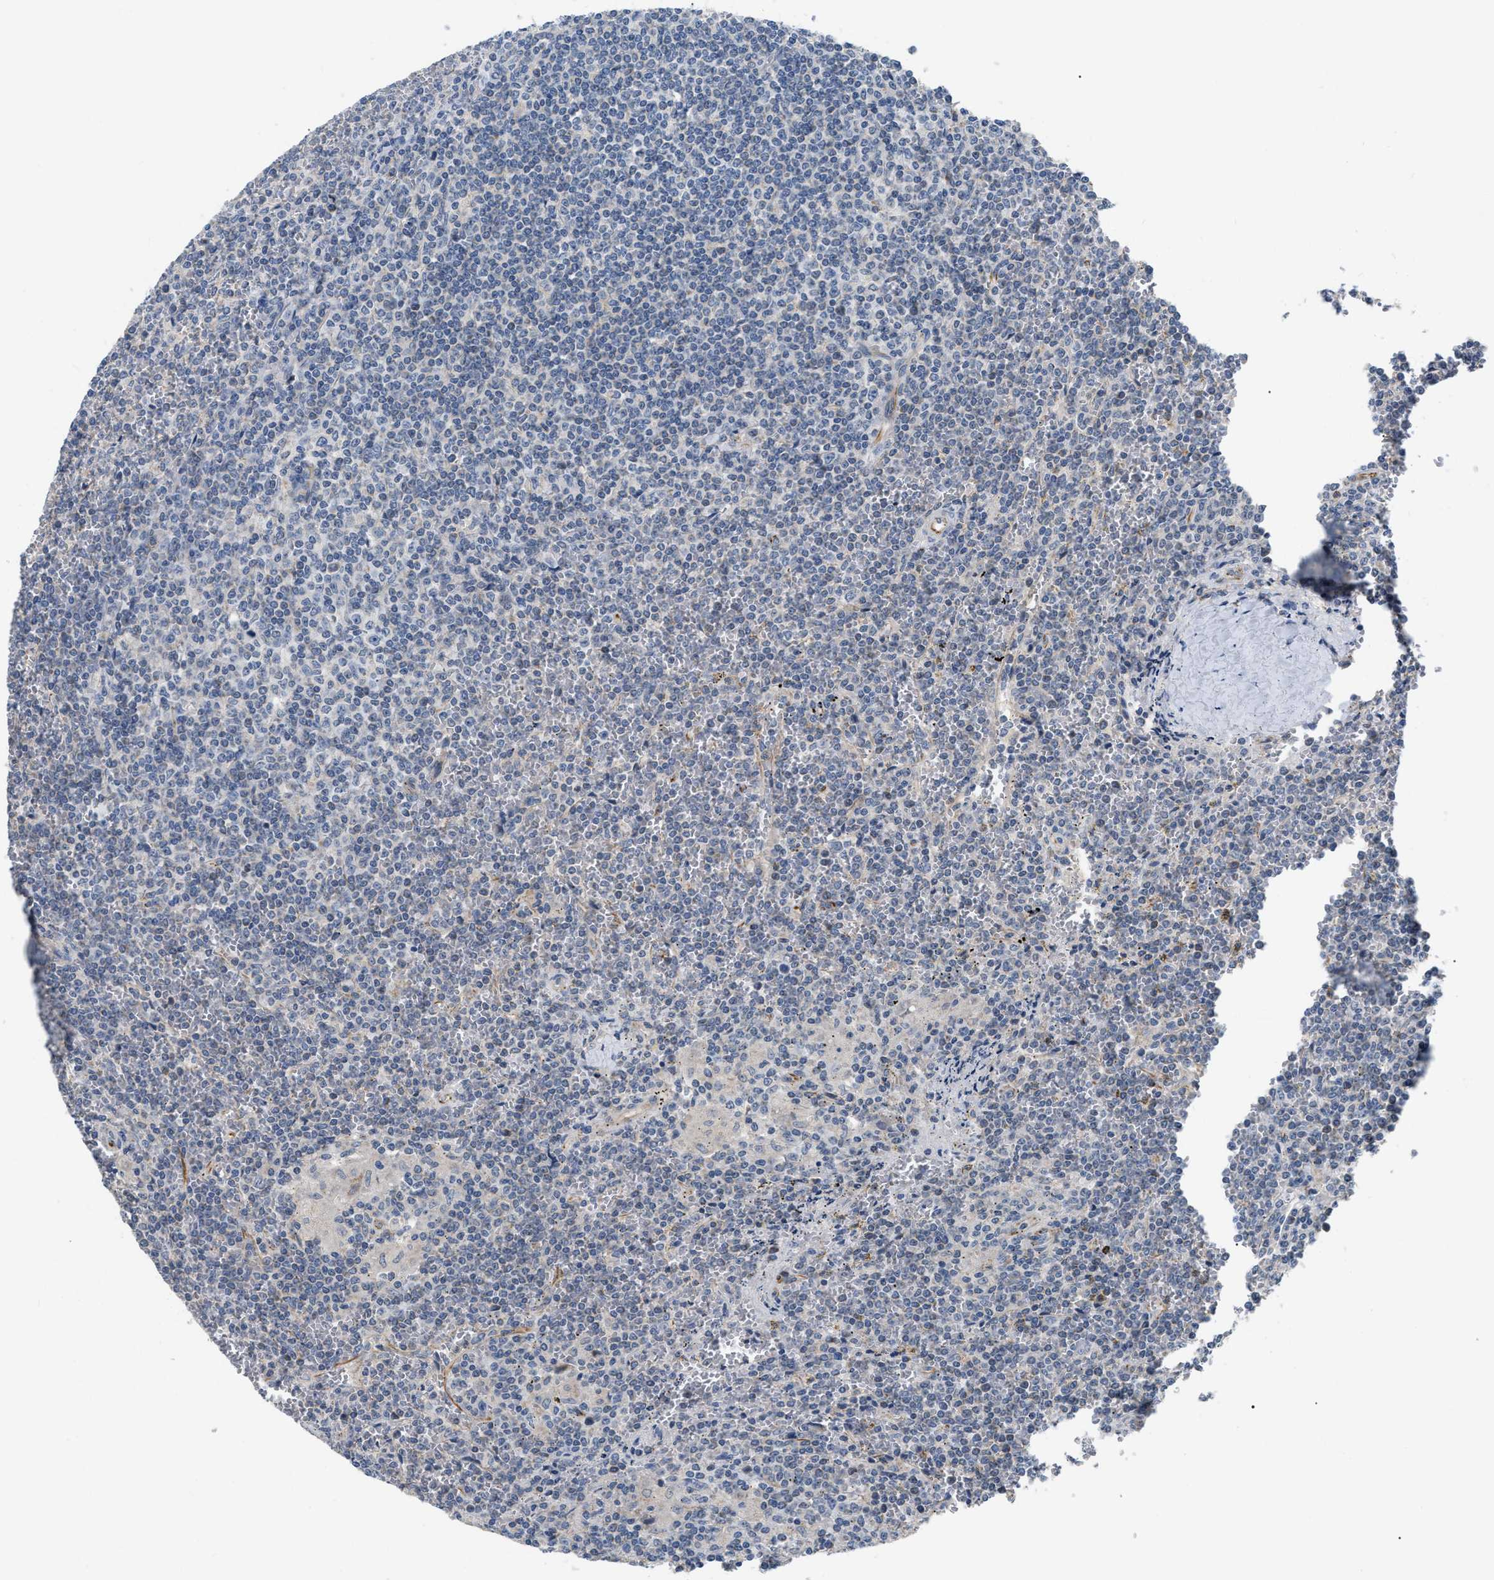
{"staining": {"intensity": "negative", "quantity": "none", "location": "none"}, "tissue": "lymphoma", "cell_type": "Tumor cells", "image_type": "cancer", "snomed": [{"axis": "morphology", "description": "Malignant lymphoma, non-Hodgkin's type, Low grade"}, {"axis": "topography", "description": "Spleen"}], "caption": "An immunohistochemistry (IHC) photomicrograph of low-grade malignant lymphoma, non-Hodgkin's type is shown. There is no staining in tumor cells of low-grade malignant lymphoma, non-Hodgkin's type.", "gene": "DHX58", "patient": {"sex": "female", "age": 19}}